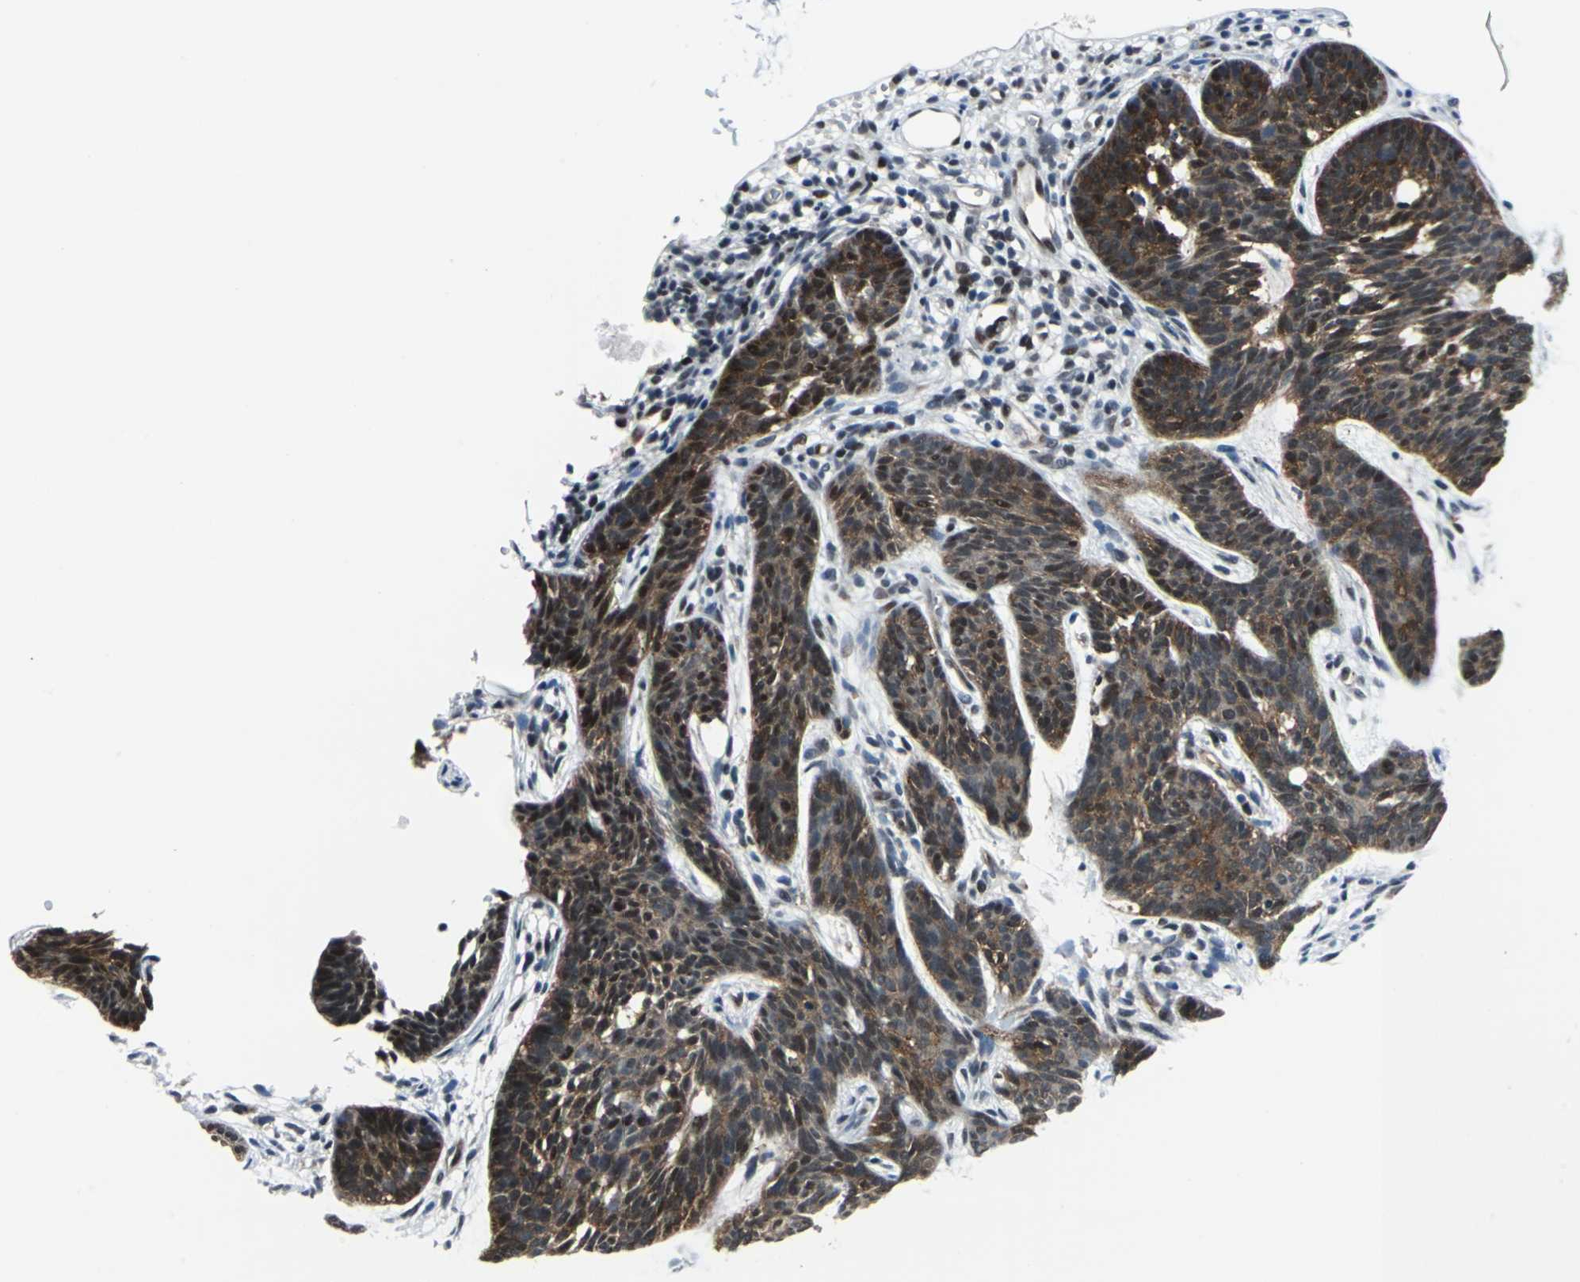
{"staining": {"intensity": "strong", "quantity": ">75%", "location": "cytoplasmic/membranous,nuclear"}, "tissue": "skin cancer", "cell_type": "Tumor cells", "image_type": "cancer", "snomed": [{"axis": "morphology", "description": "Normal tissue, NOS"}, {"axis": "morphology", "description": "Basal cell carcinoma"}, {"axis": "topography", "description": "Skin"}], "caption": "Protein expression analysis of human skin cancer (basal cell carcinoma) reveals strong cytoplasmic/membranous and nuclear expression in approximately >75% of tumor cells.", "gene": "POLR3K", "patient": {"sex": "female", "age": 69}}